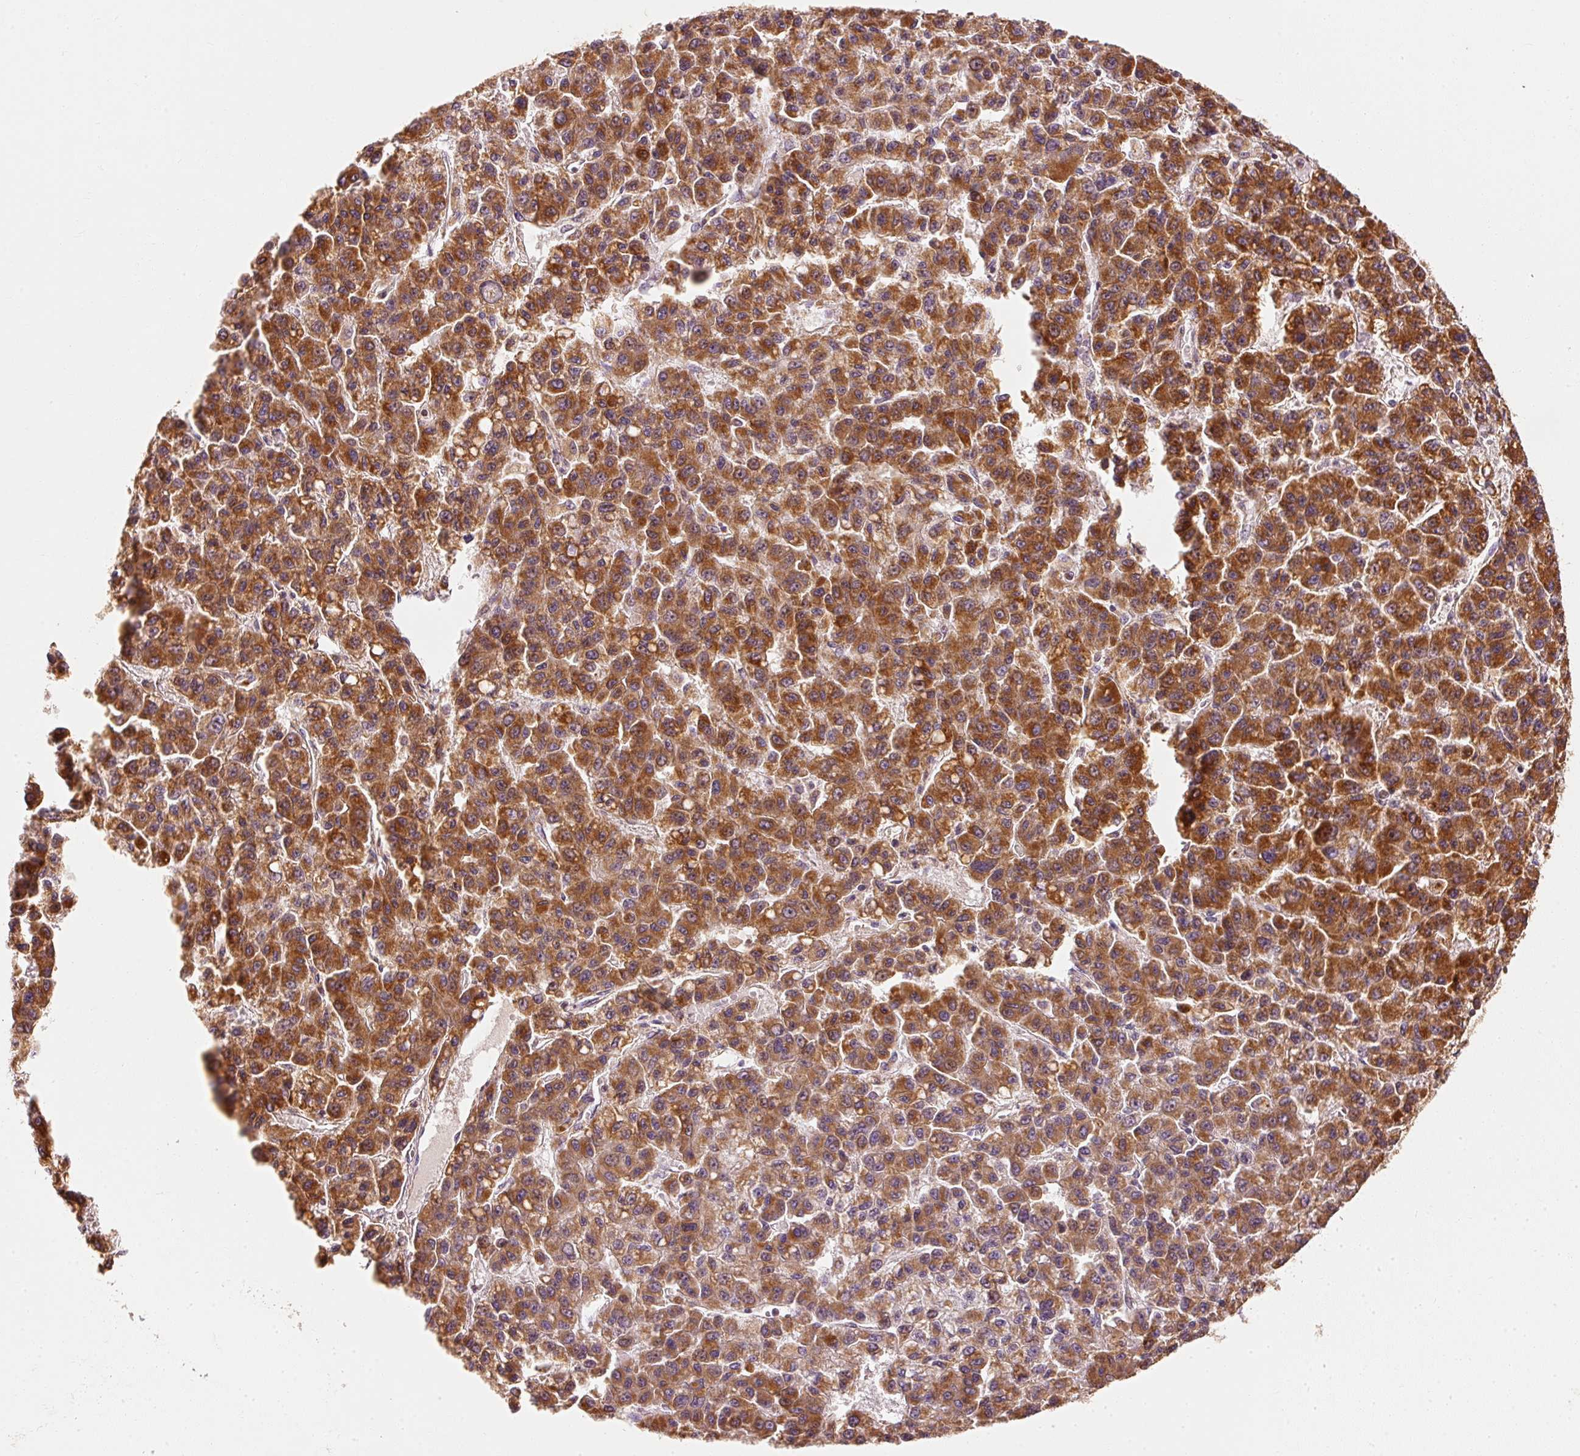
{"staining": {"intensity": "strong", "quantity": ">75%", "location": "cytoplasmic/membranous"}, "tissue": "liver cancer", "cell_type": "Tumor cells", "image_type": "cancer", "snomed": [{"axis": "morphology", "description": "Carcinoma, Hepatocellular, NOS"}, {"axis": "topography", "description": "Liver"}], "caption": "High-magnification brightfield microscopy of liver hepatocellular carcinoma stained with DAB (brown) and counterstained with hematoxylin (blue). tumor cells exhibit strong cytoplasmic/membranous positivity is present in about>75% of cells. Nuclei are stained in blue.", "gene": "TOMM40", "patient": {"sex": "male", "age": 70}}